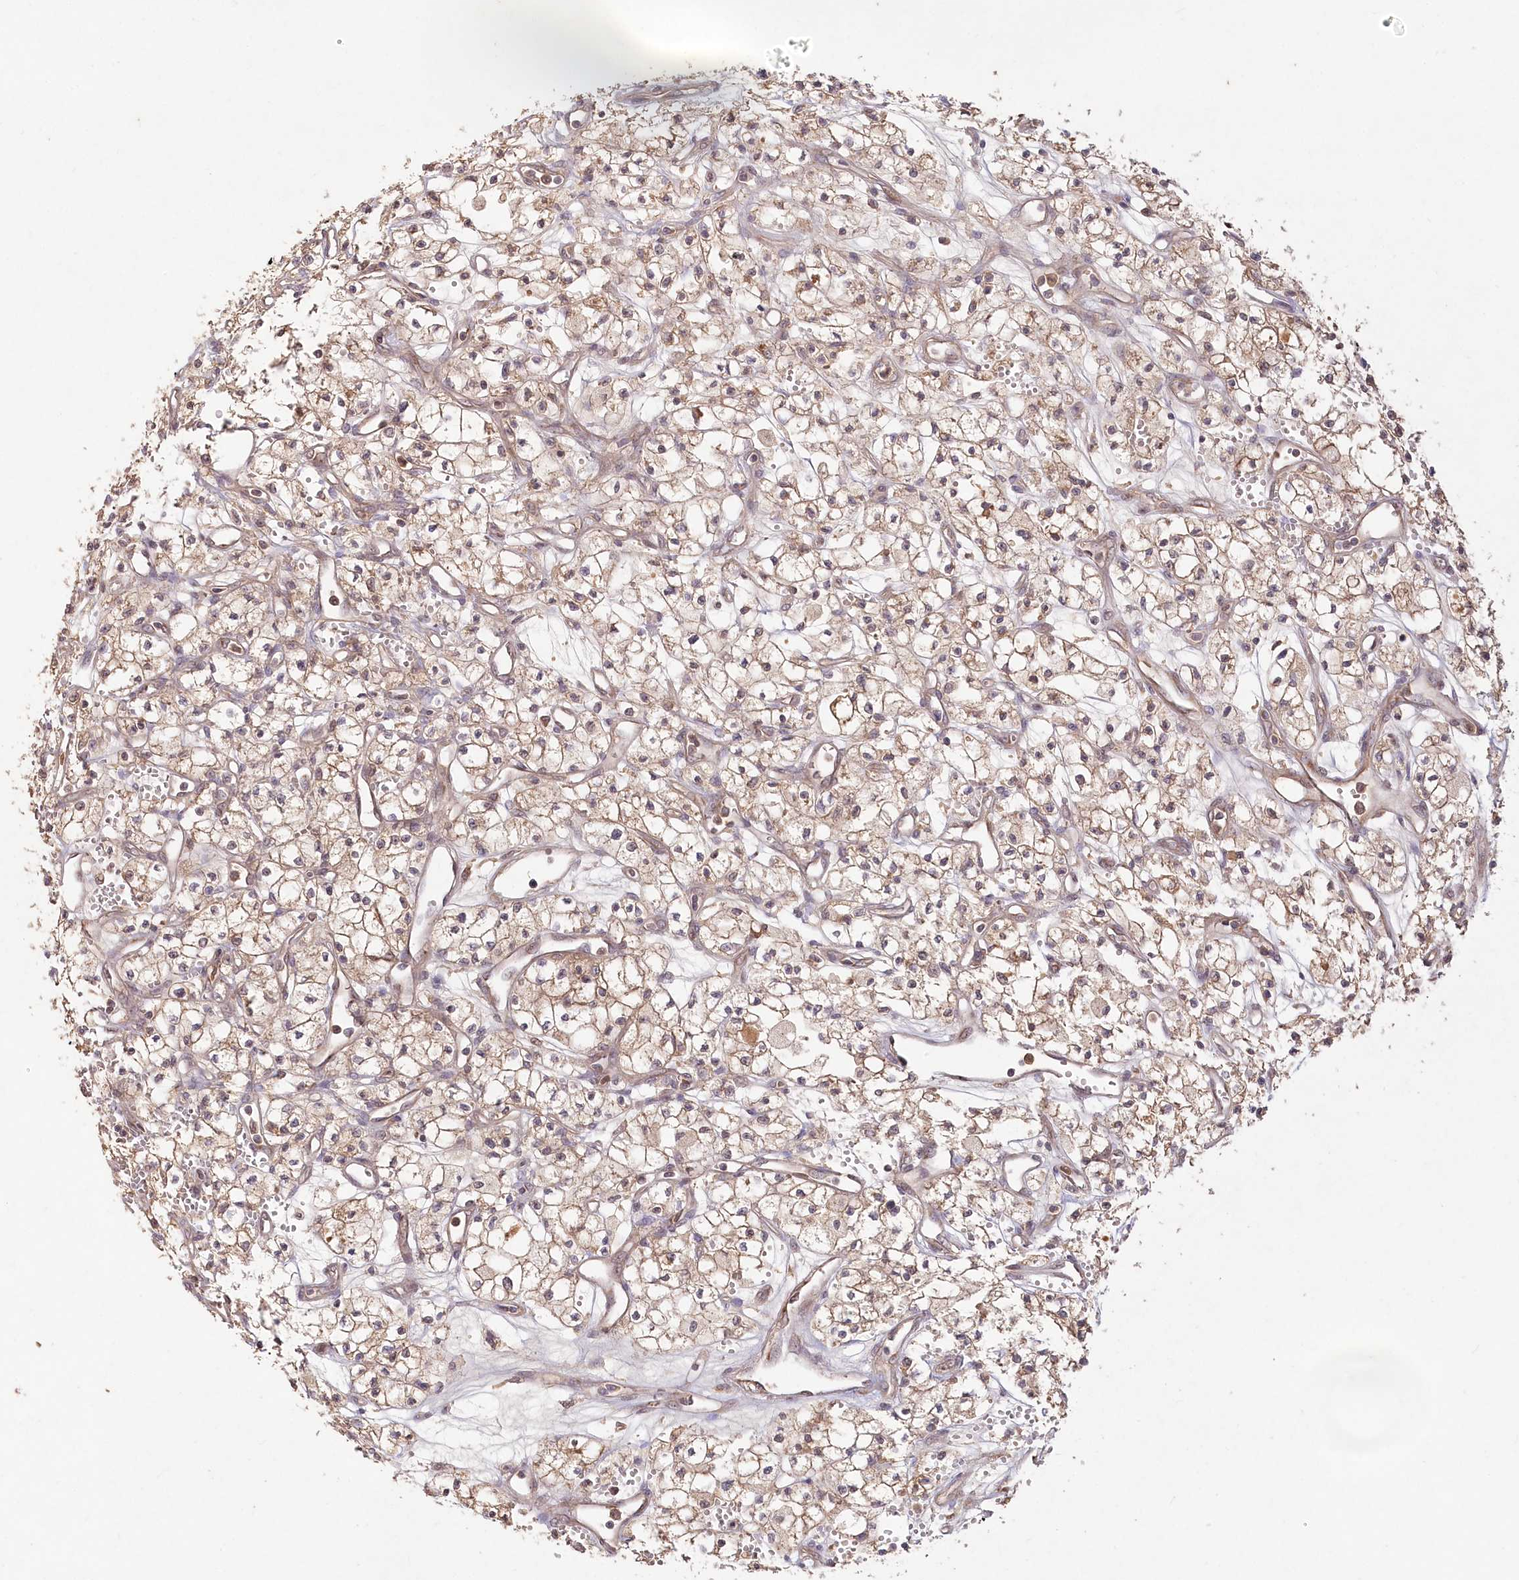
{"staining": {"intensity": "weak", "quantity": ">75%", "location": "cytoplasmic/membranous"}, "tissue": "renal cancer", "cell_type": "Tumor cells", "image_type": "cancer", "snomed": [{"axis": "morphology", "description": "Adenocarcinoma, NOS"}, {"axis": "topography", "description": "Kidney"}], "caption": "This histopathology image exhibits immunohistochemistry staining of human renal cancer, with low weak cytoplasmic/membranous positivity in about >75% of tumor cells.", "gene": "IRAK1BP1", "patient": {"sex": "male", "age": 59}}